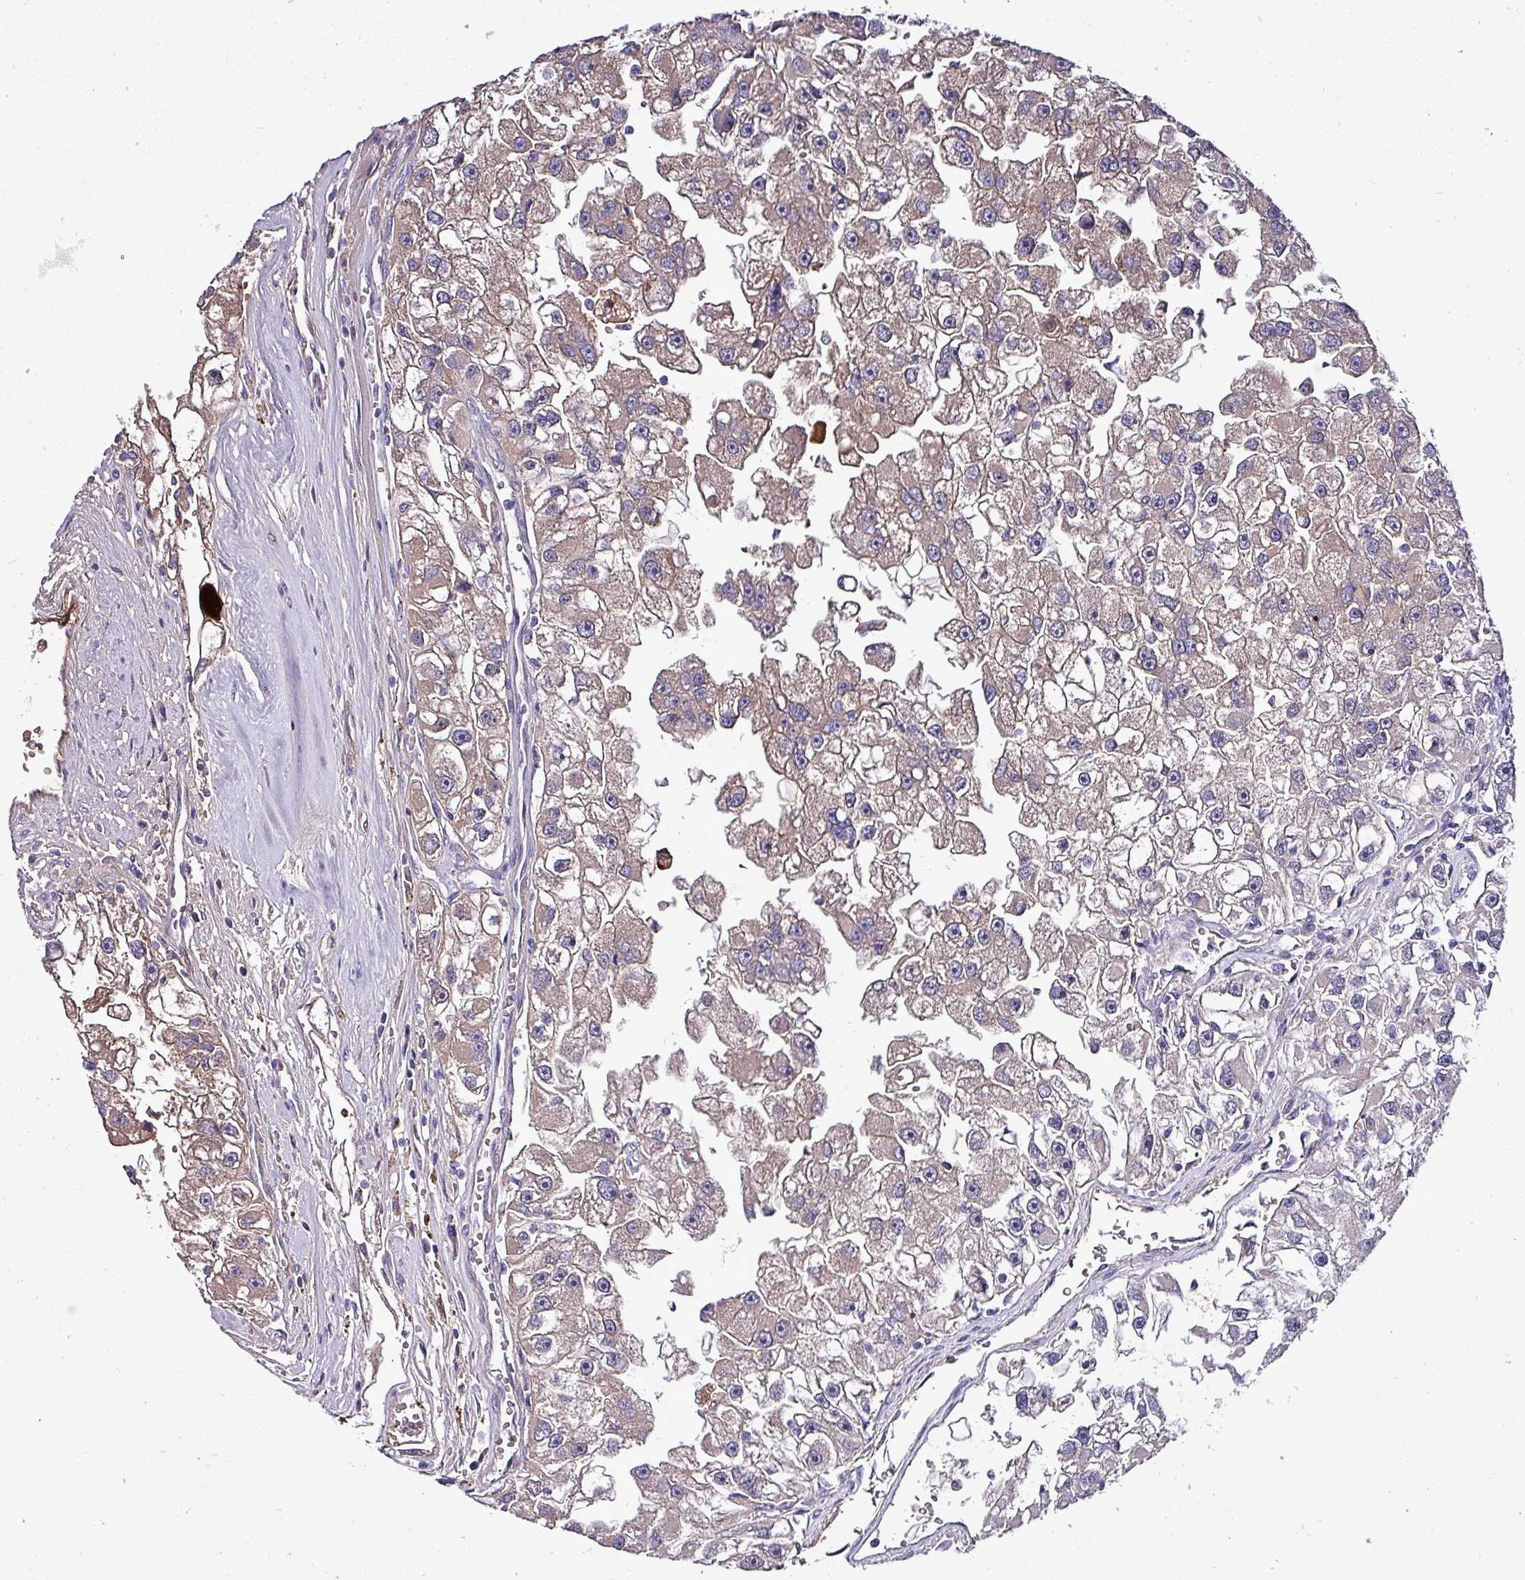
{"staining": {"intensity": "weak", "quantity": "25%-75%", "location": "cytoplasmic/membranous"}, "tissue": "renal cancer", "cell_type": "Tumor cells", "image_type": "cancer", "snomed": [{"axis": "morphology", "description": "Adenocarcinoma, NOS"}, {"axis": "topography", "description": "Kidney"}], "caption": "Human renal cancer stained with a protein marker demonstrates weak staining in tumor cells.", "gene": "HP", "patient": {"sex": "male", "age": 63}}